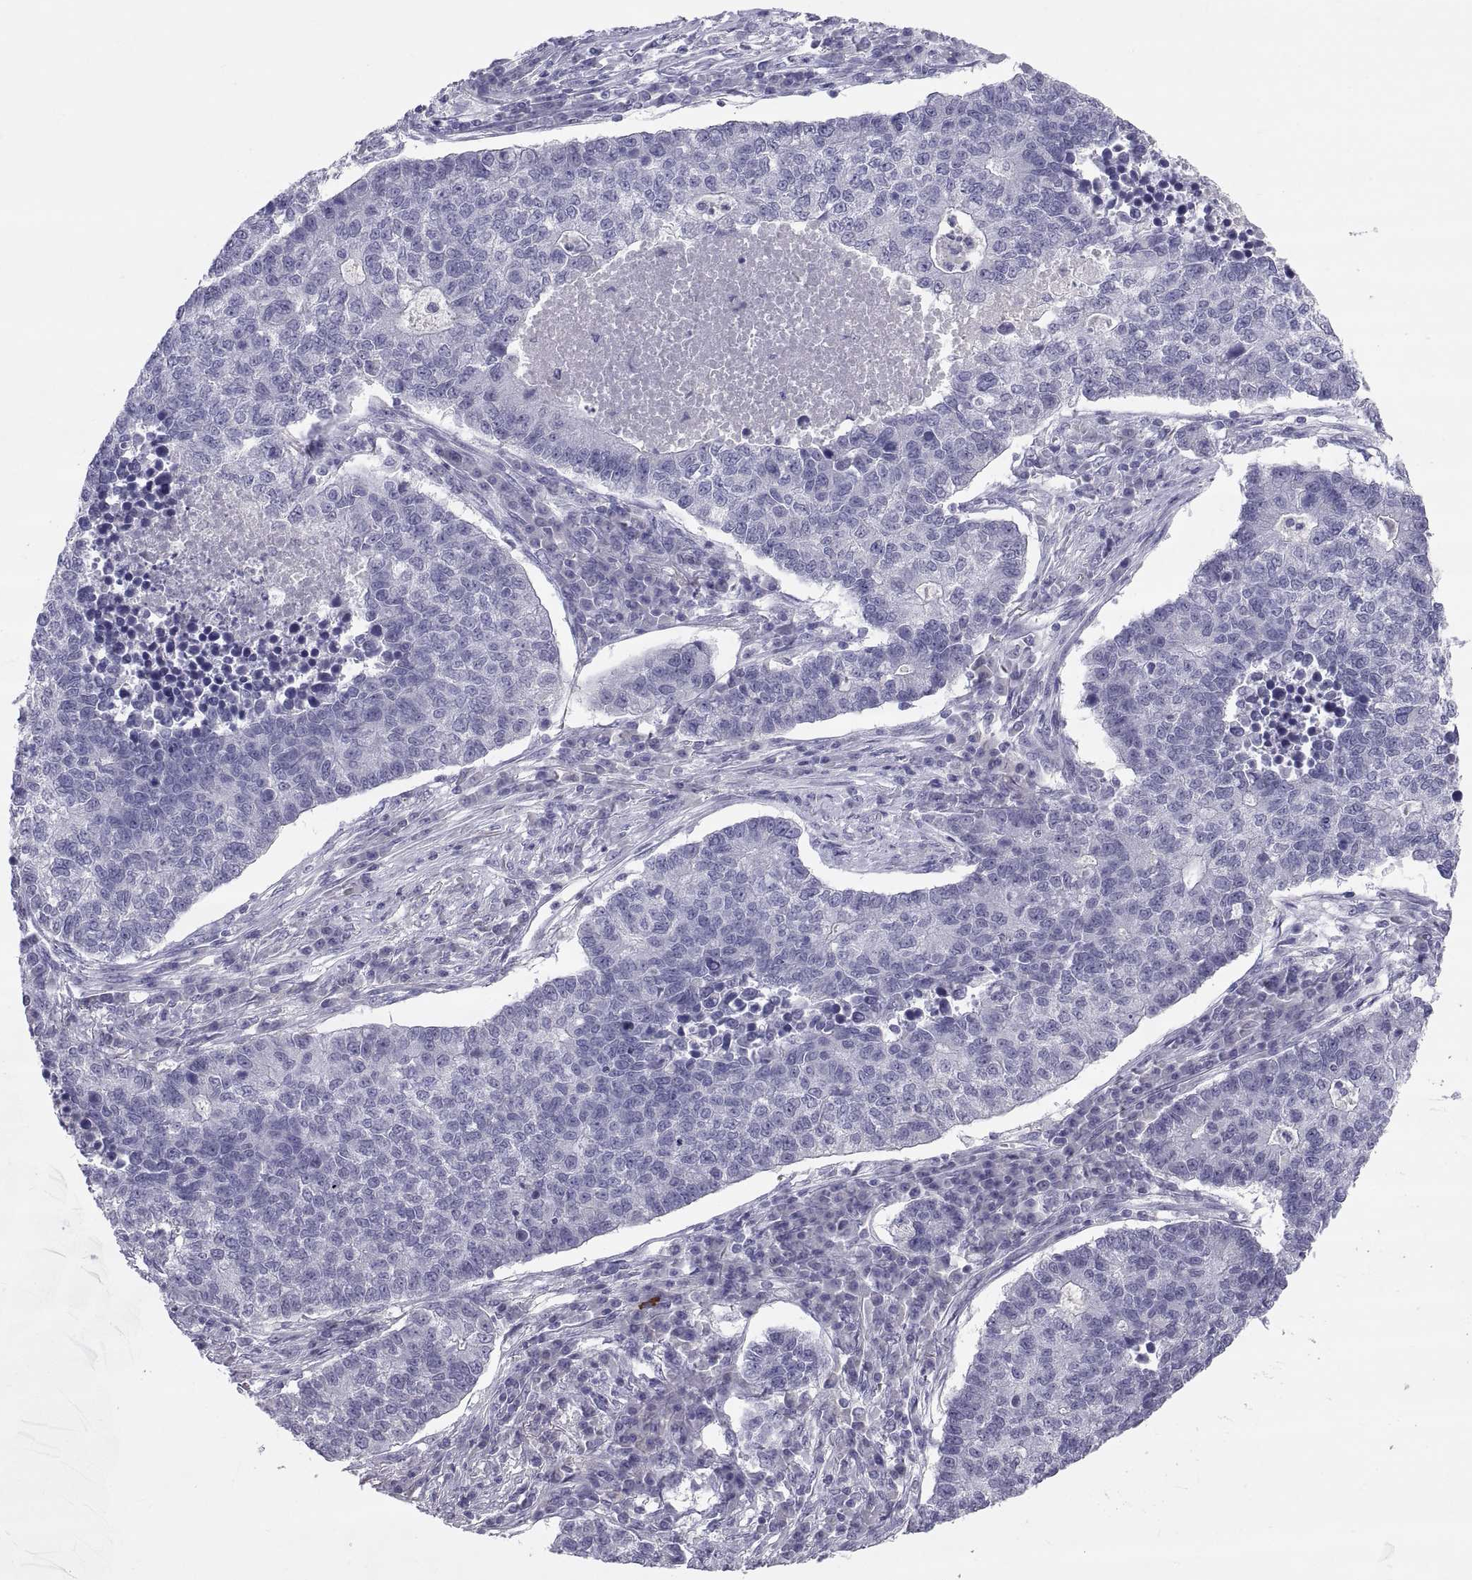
{"staining": {"intensity": "negative", "quantity": "none", "location": "none"}, "tissue": "lung cancer", "cell_type": "Tumor cells", "image_type": "cancer", "snomed": [{"axis": "morphology", "description": "Adenocarcinoma, NOS"}, {"axis": "topography", "description": "Lung"}], "caption": "Histopathology image shows no protein expression in tumor cells of lung cancer (adenocarcinoma) tissue. (Stains: DAB immunohistochemistry with hematoxylin counter stain, Microscopy: brightfield microscopy at high magnification).", "gene": "TEX13A", "patient": {"sex": "male", "age": 57}}